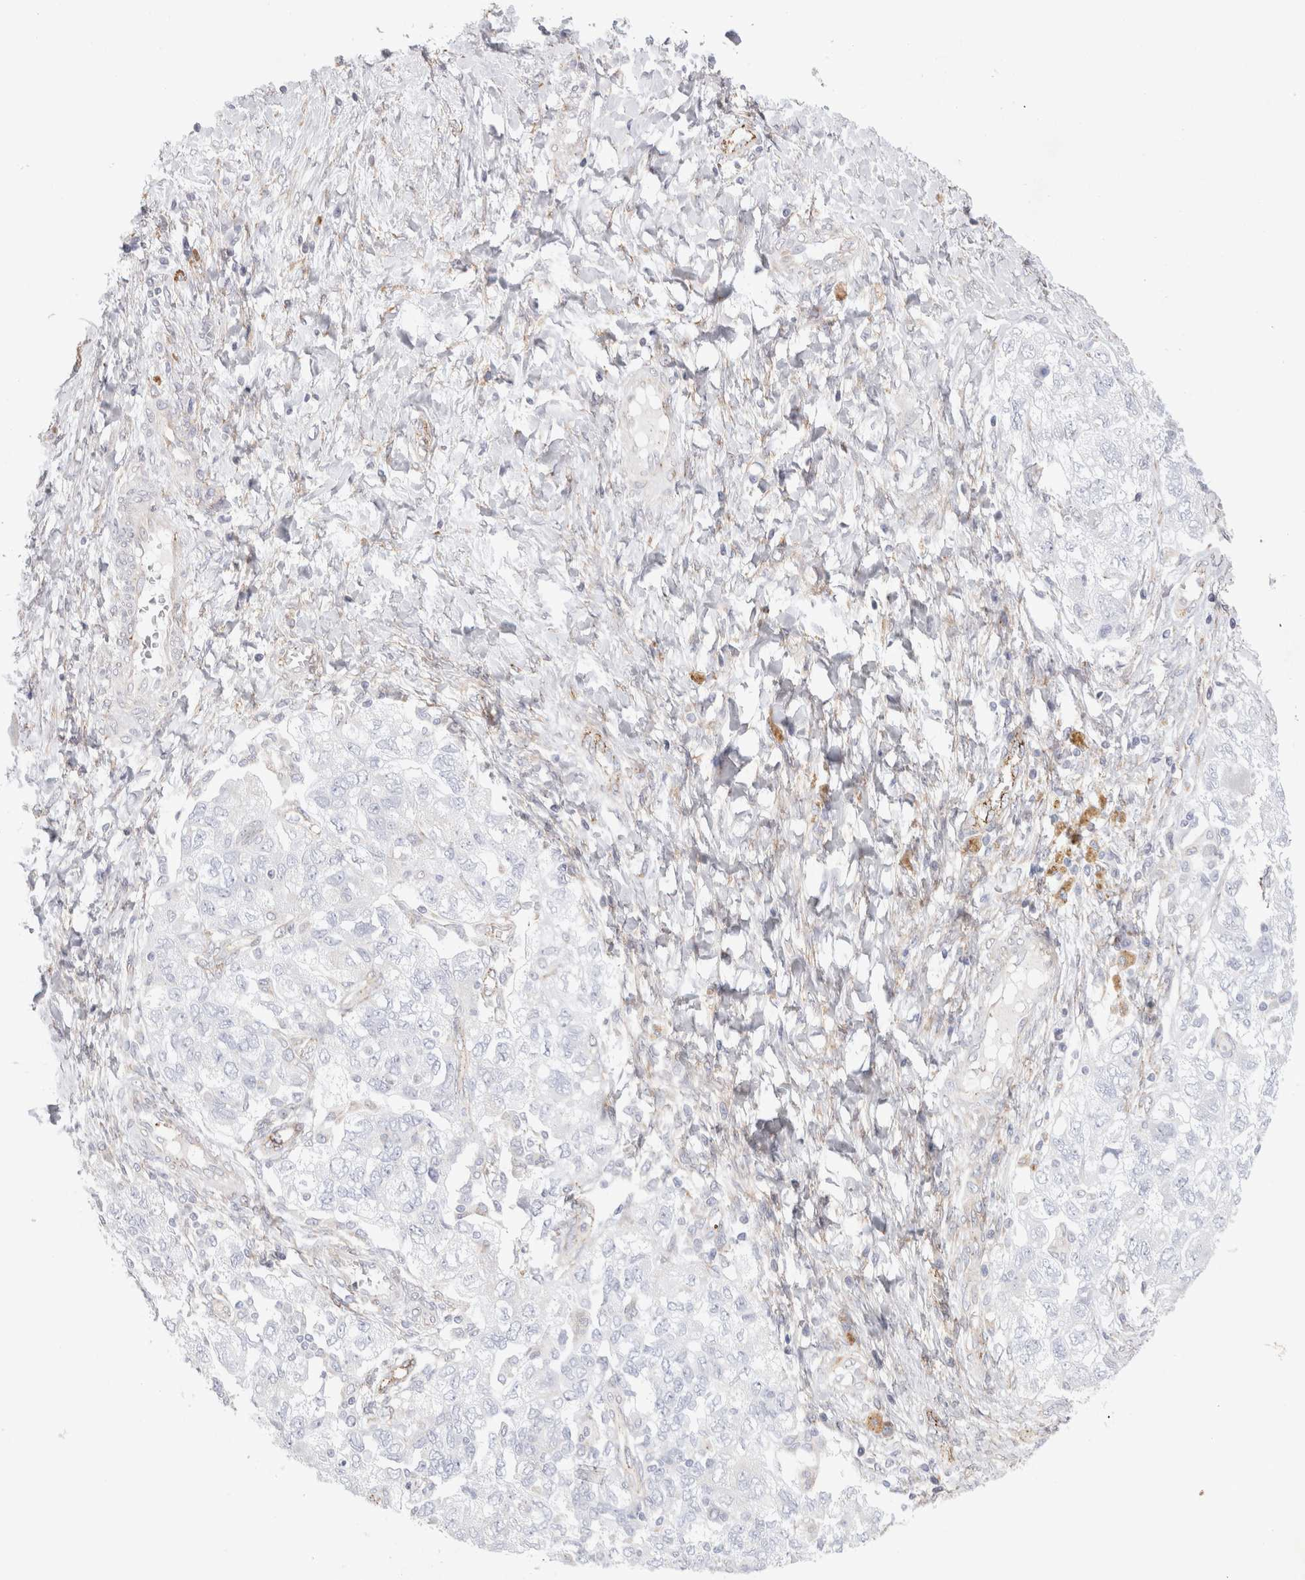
{"staining": {"intensity": "negative", "quantity": "none", "location": "none"}, "tissue": "ovarian cancer", "cell_type": "Tumor cells", "image_type": "cancer", "snomed": [{"axis": "morphology", "description": "Carcinoma, NOS"}, {"axis": "morphology", "description": "Cystadenocarcinoma, serous, NOS"}, {"axis": "topography", "description": "Ovary"}], "caption": "Immunohistochemistry (IHC) image of neoplastic tissue: ovarian cancer stained with DAB demonstrates no significant protein staining in tumor cells.", "gene": "CNPY4", "patient": {"sex": "female", "age": 69}}